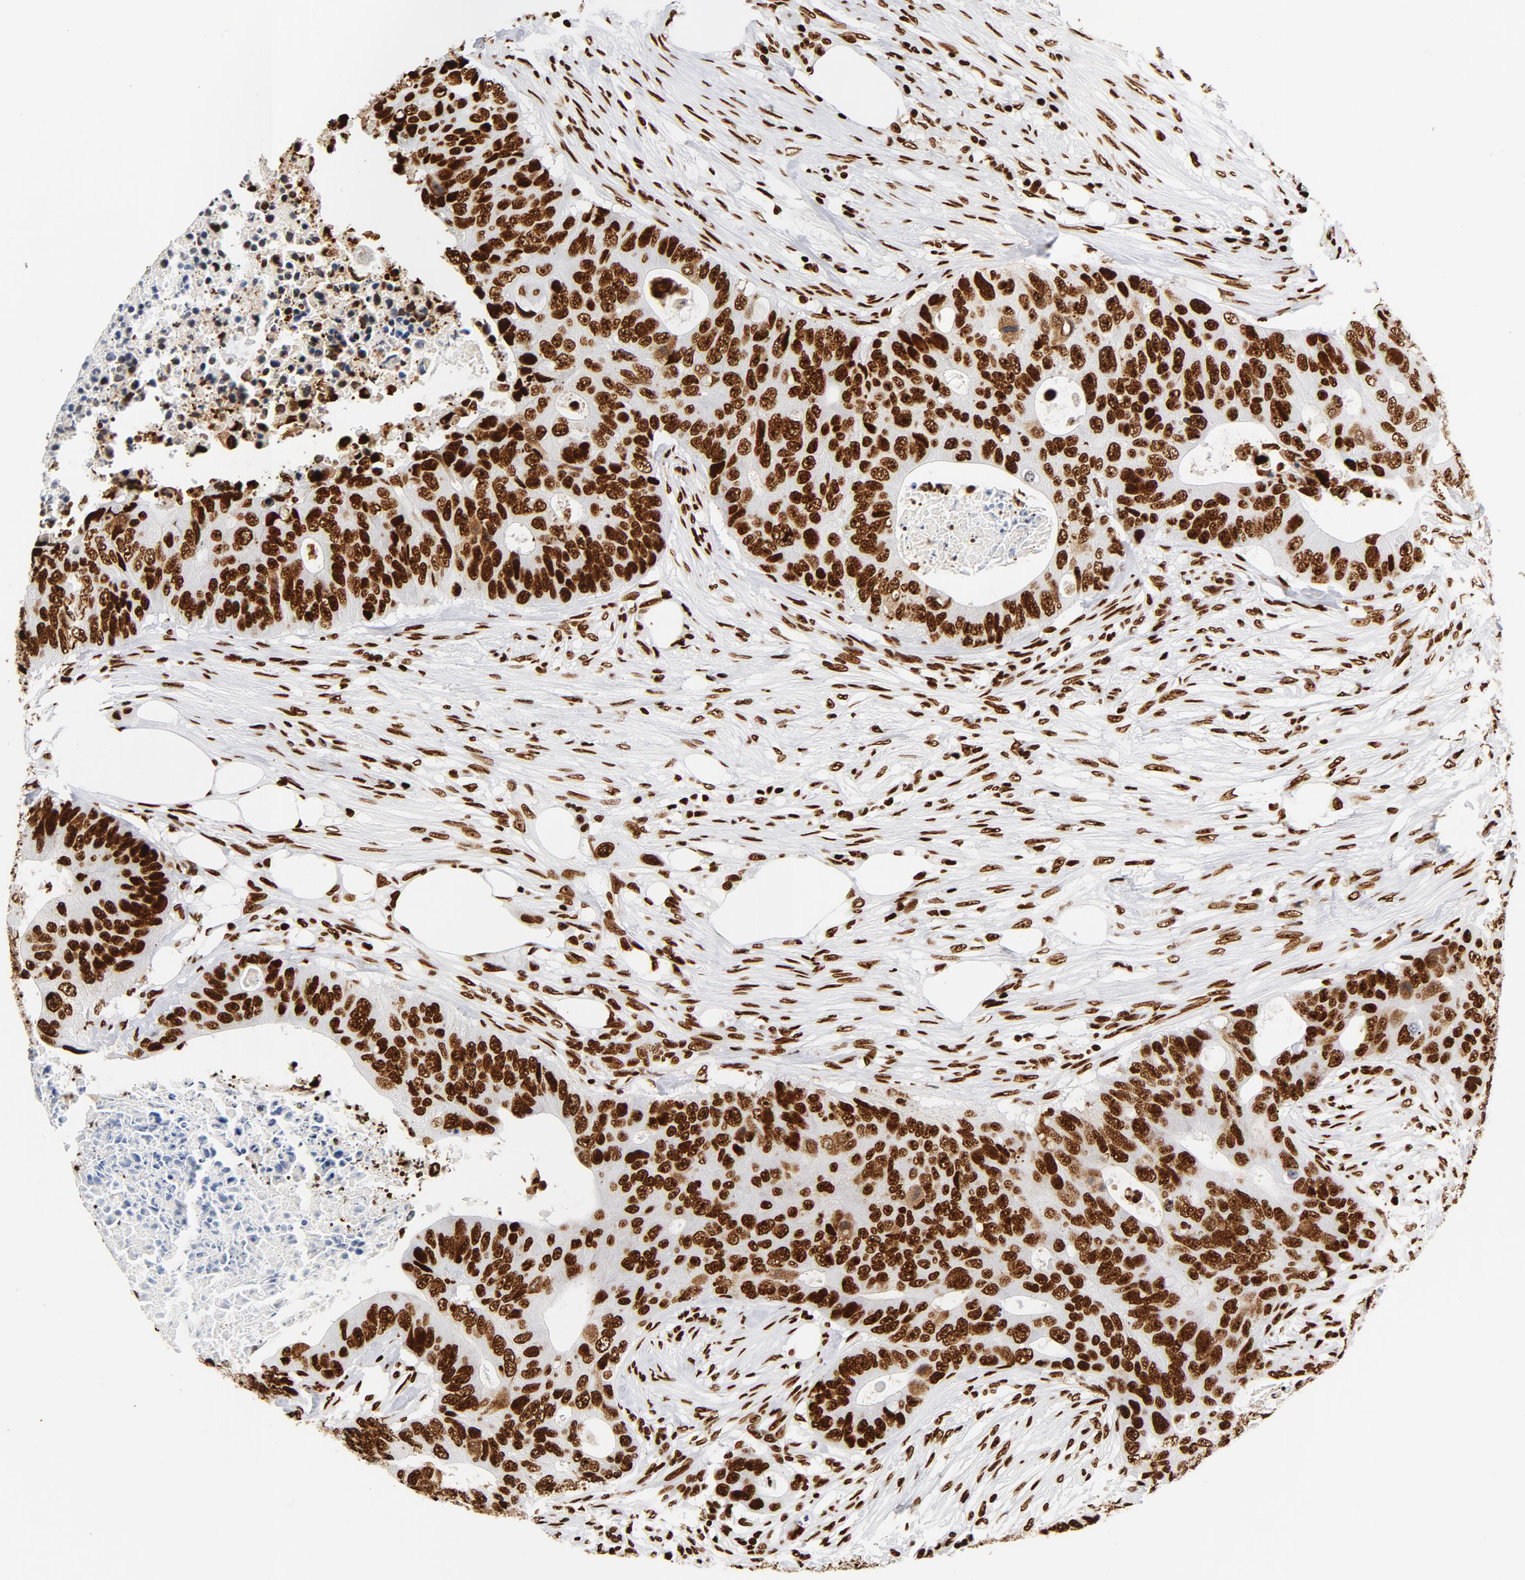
{"staining": {"intensity": "strong", "quantity": ">75%", "location": "nuclear"}, "tissue": "colorectal cancer", "cell_type": "Tumor cells", "image_type": "cancer", "snomed": [{"axis": "morphology", "description": "Adenocarcinoma, NOS"}, {"axis": "topography", "description": "Colon"}], "caption": "IHC of colorectal cancer shows high levels of strong nuclear expression in about >75% of tumor cells.", "gene": "XRCC6", "patient": {"sex": "male", "age": 71}}